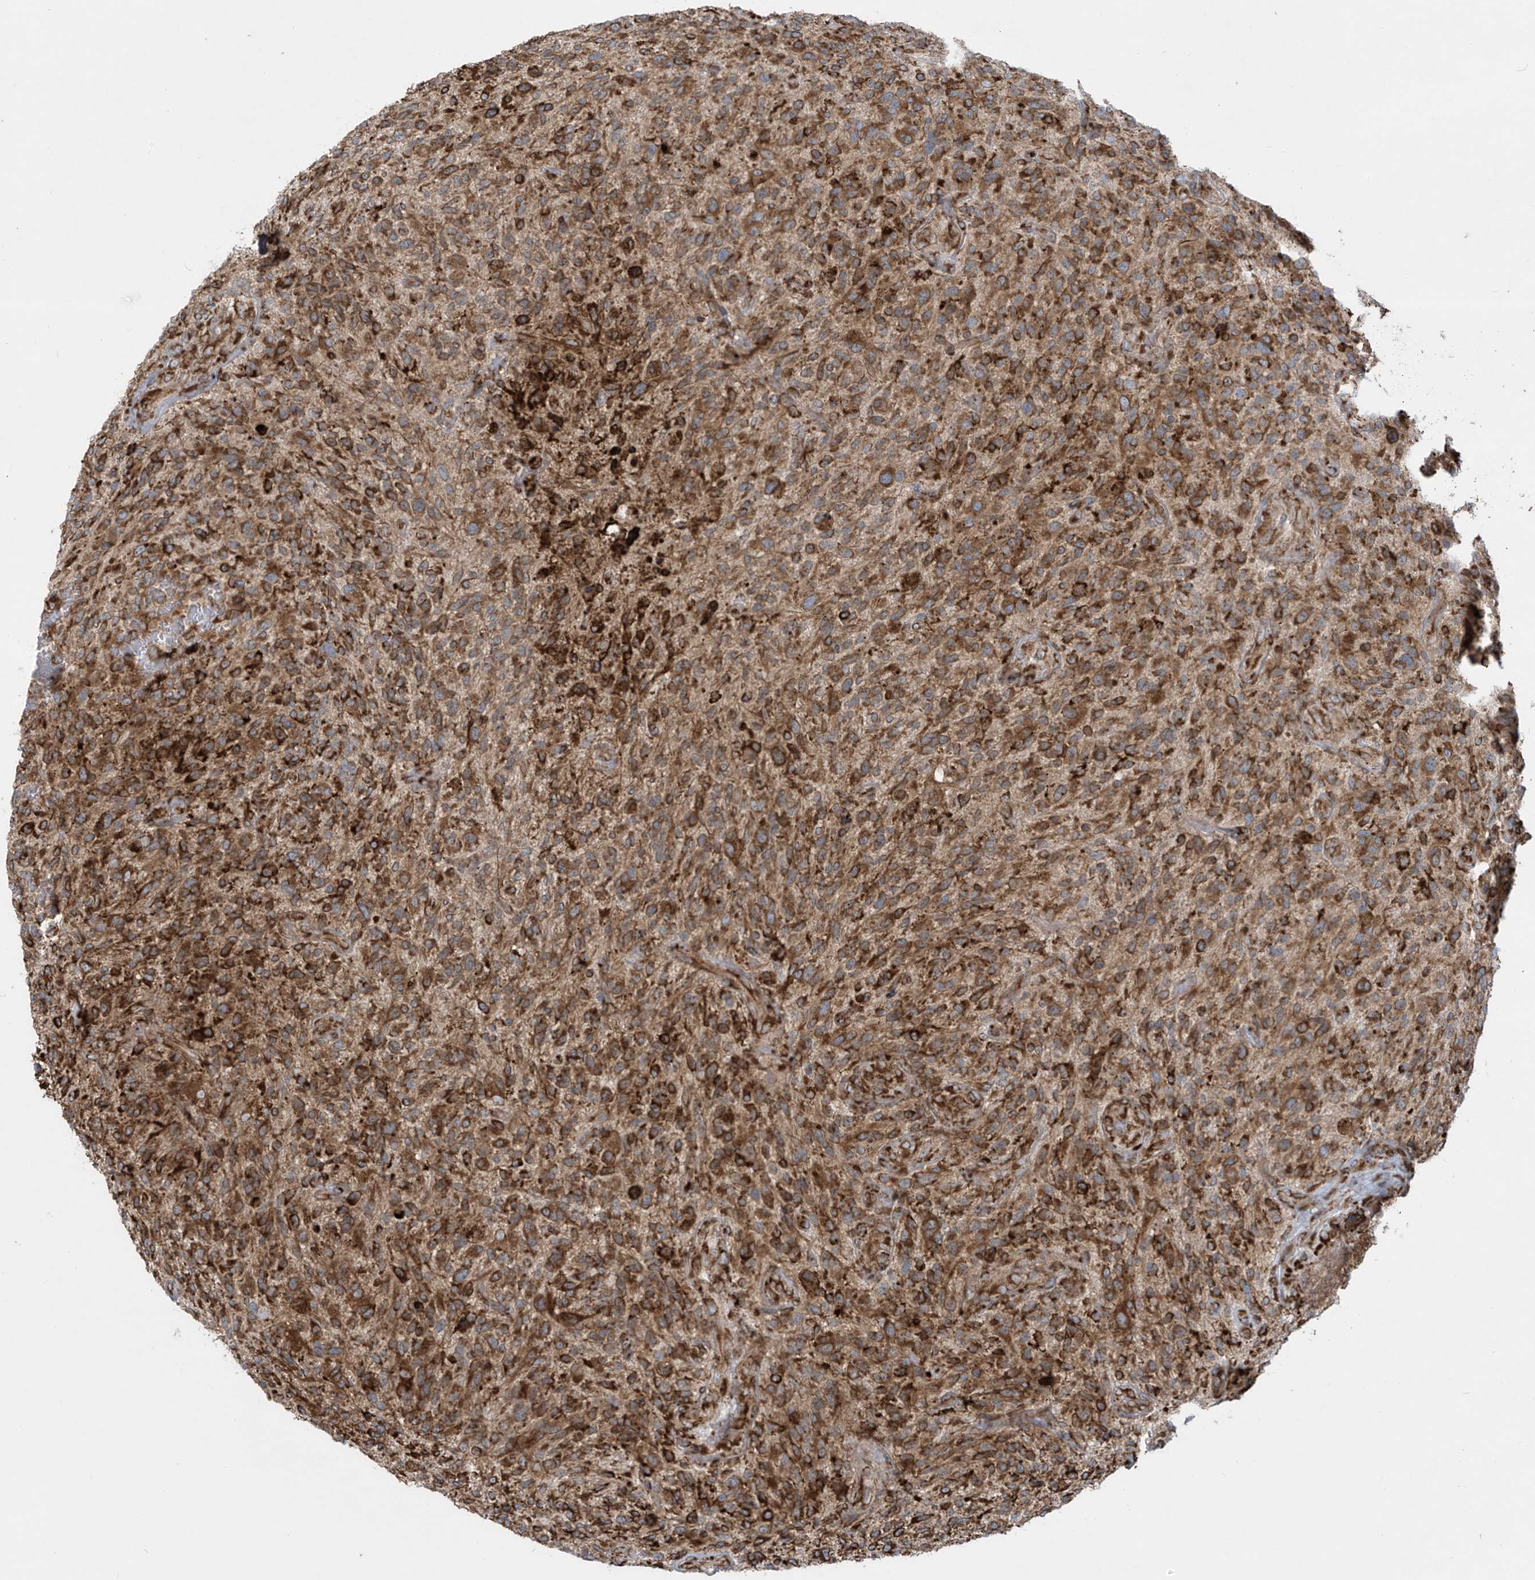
{"staining": {"intensity": "moderate", "quantity": ">75%", "location": "cytoplasmic/membranous"}, "tissue": "glioma", "cell_type": "Tumor cells", "image_type": "cancer", "snomed": [{"axis": "morphology", "description": "Glioma, malignant, High grade"}, {"axis": "topography", "description": "Brain"}], "caption": "Immunohistochemistry (DAB) staining of human glioma demonstrates moderate cytoplasmic/membranous protein expression in about >75% of tumor cells.", "gene": "MX1", "patient": {"sex": "male", "age": 47}}